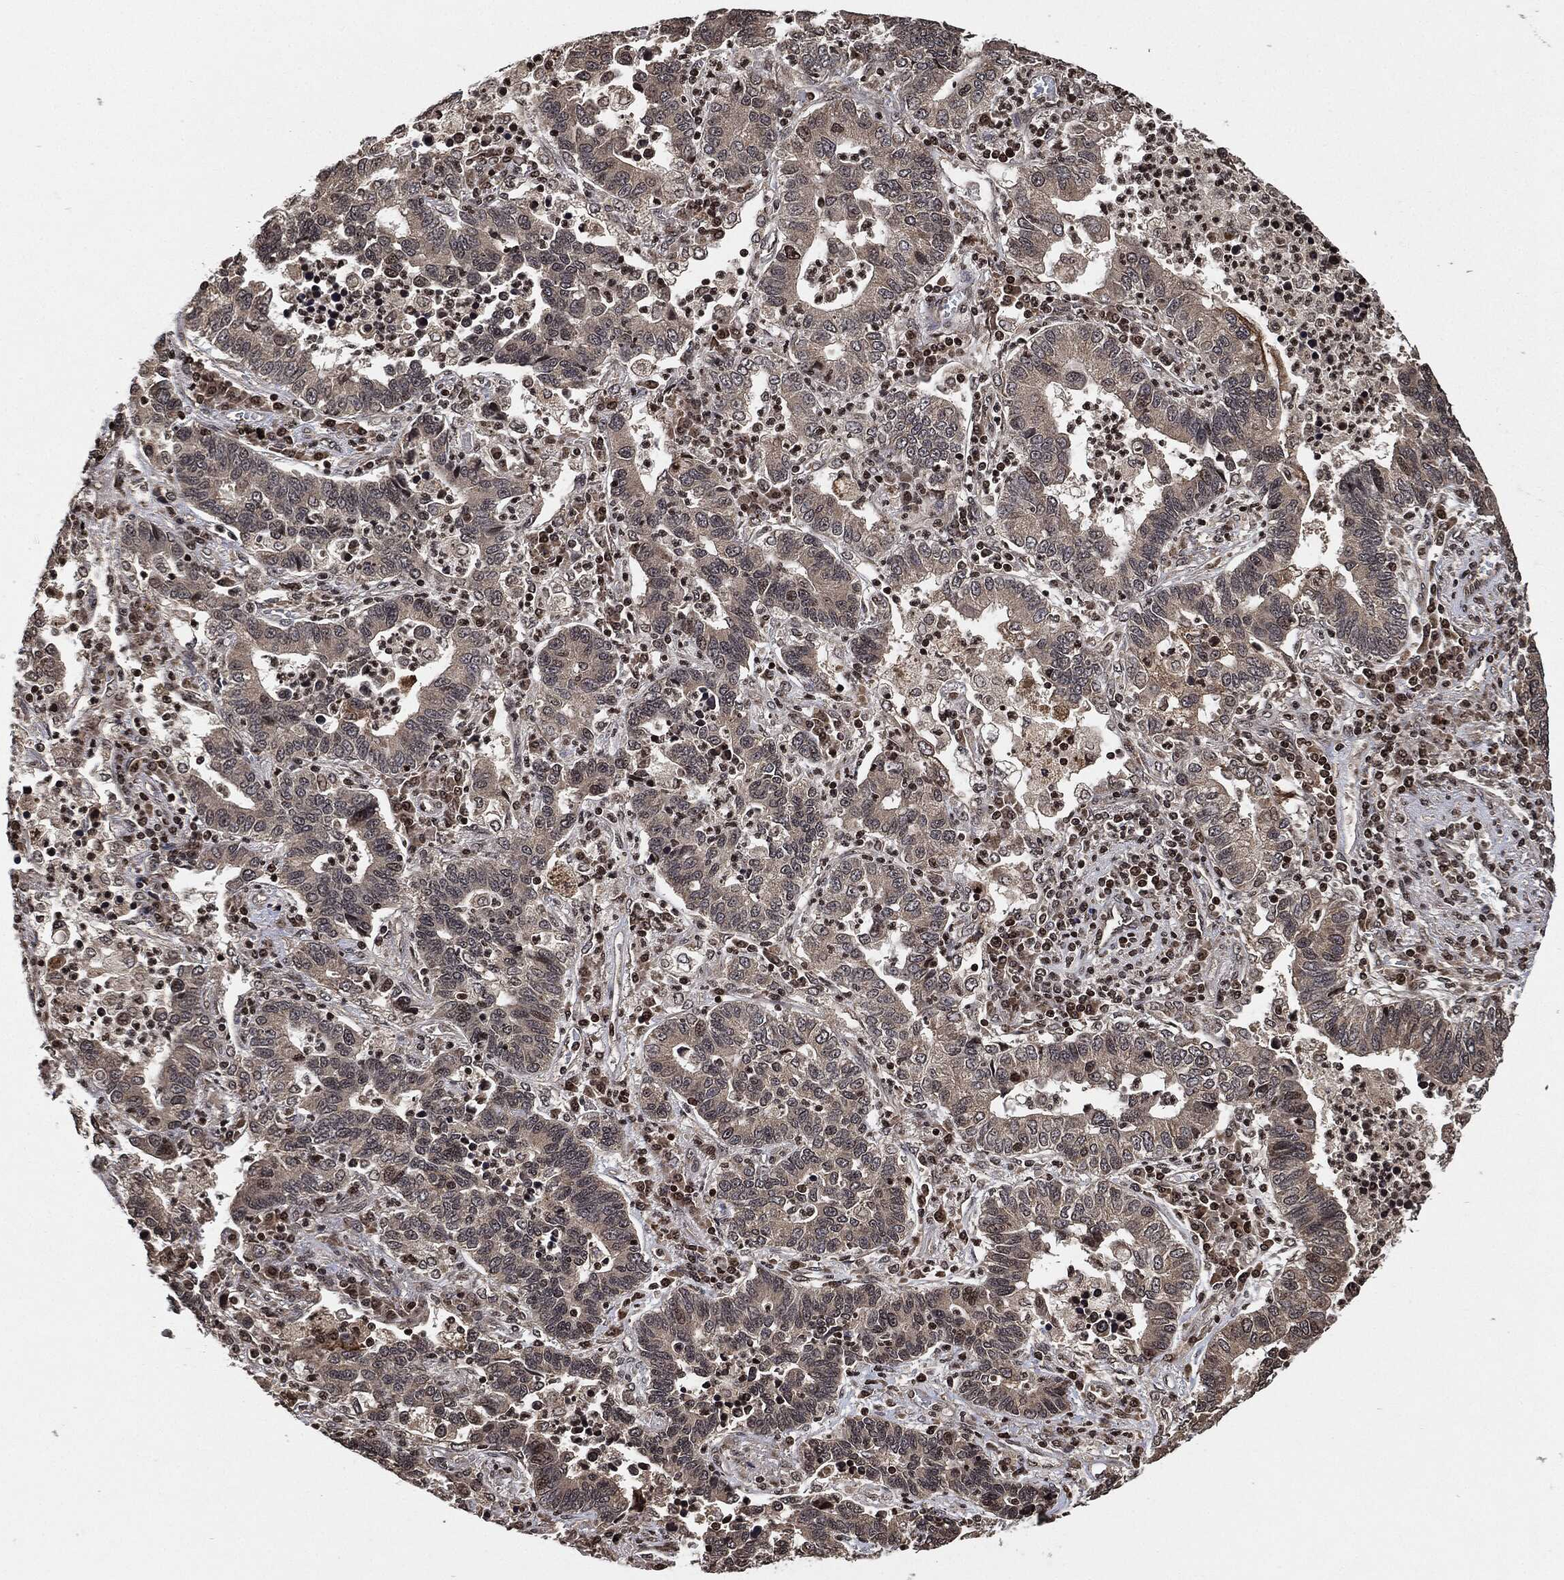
{"staining": {"intensity": "negative", "quantity": "none", "location": "none"}, "tissue": "lung cancer", "cell_type": "Tumor cells", "image_type": "cancer", "snomed": [{"axis": "morphology", "description": "Adenocarcinoma, NOS"}, {"axis": "topography", "description": "Lung"}], "caption": "An image of human lung adenocarcinoma is negative for staining in tumor cells.", "gene": "PDK1", "patient": {"sex": "female", "age": 57}}